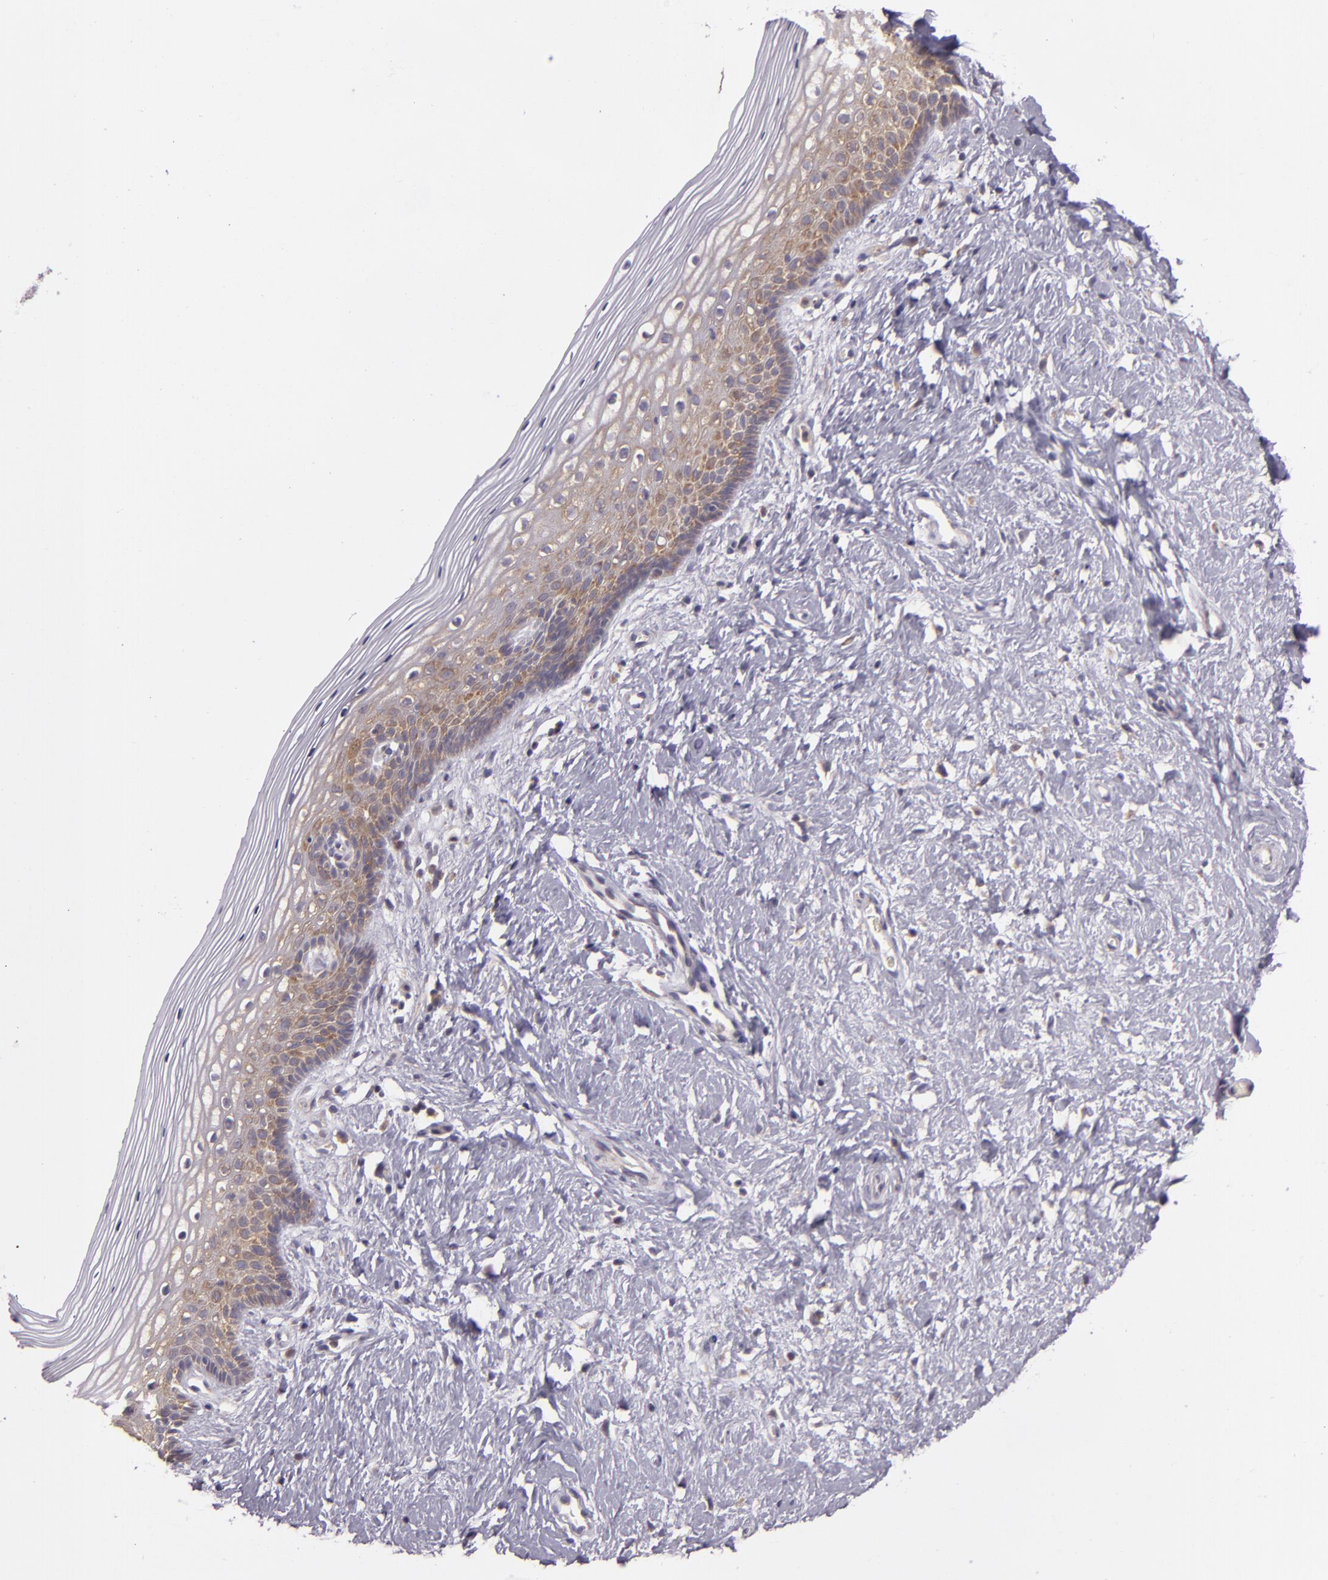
{"staining": {"intensity": "moderate", "quantity": "25%-75%", "location": "cytoplasmic/membranous"}, "tissue": "vagina", "cell_type": "Squamous epithelial cells", "image_type": "normal", "snomed": [{"axis": "morphology", "description": "Normal tissue, NOS"}, {"axis": "topography", "description": "Vagina"}], "caption": "Immunohistochemical staining of unremarkable human vagina reveals 25%-75% levels of moderate cytoplasmic/membranous protein positivity in about 25%-75% of squamous epithelial cells.", "gene": "UPF3B", "patient": {"sex": "female", "age": 46}}